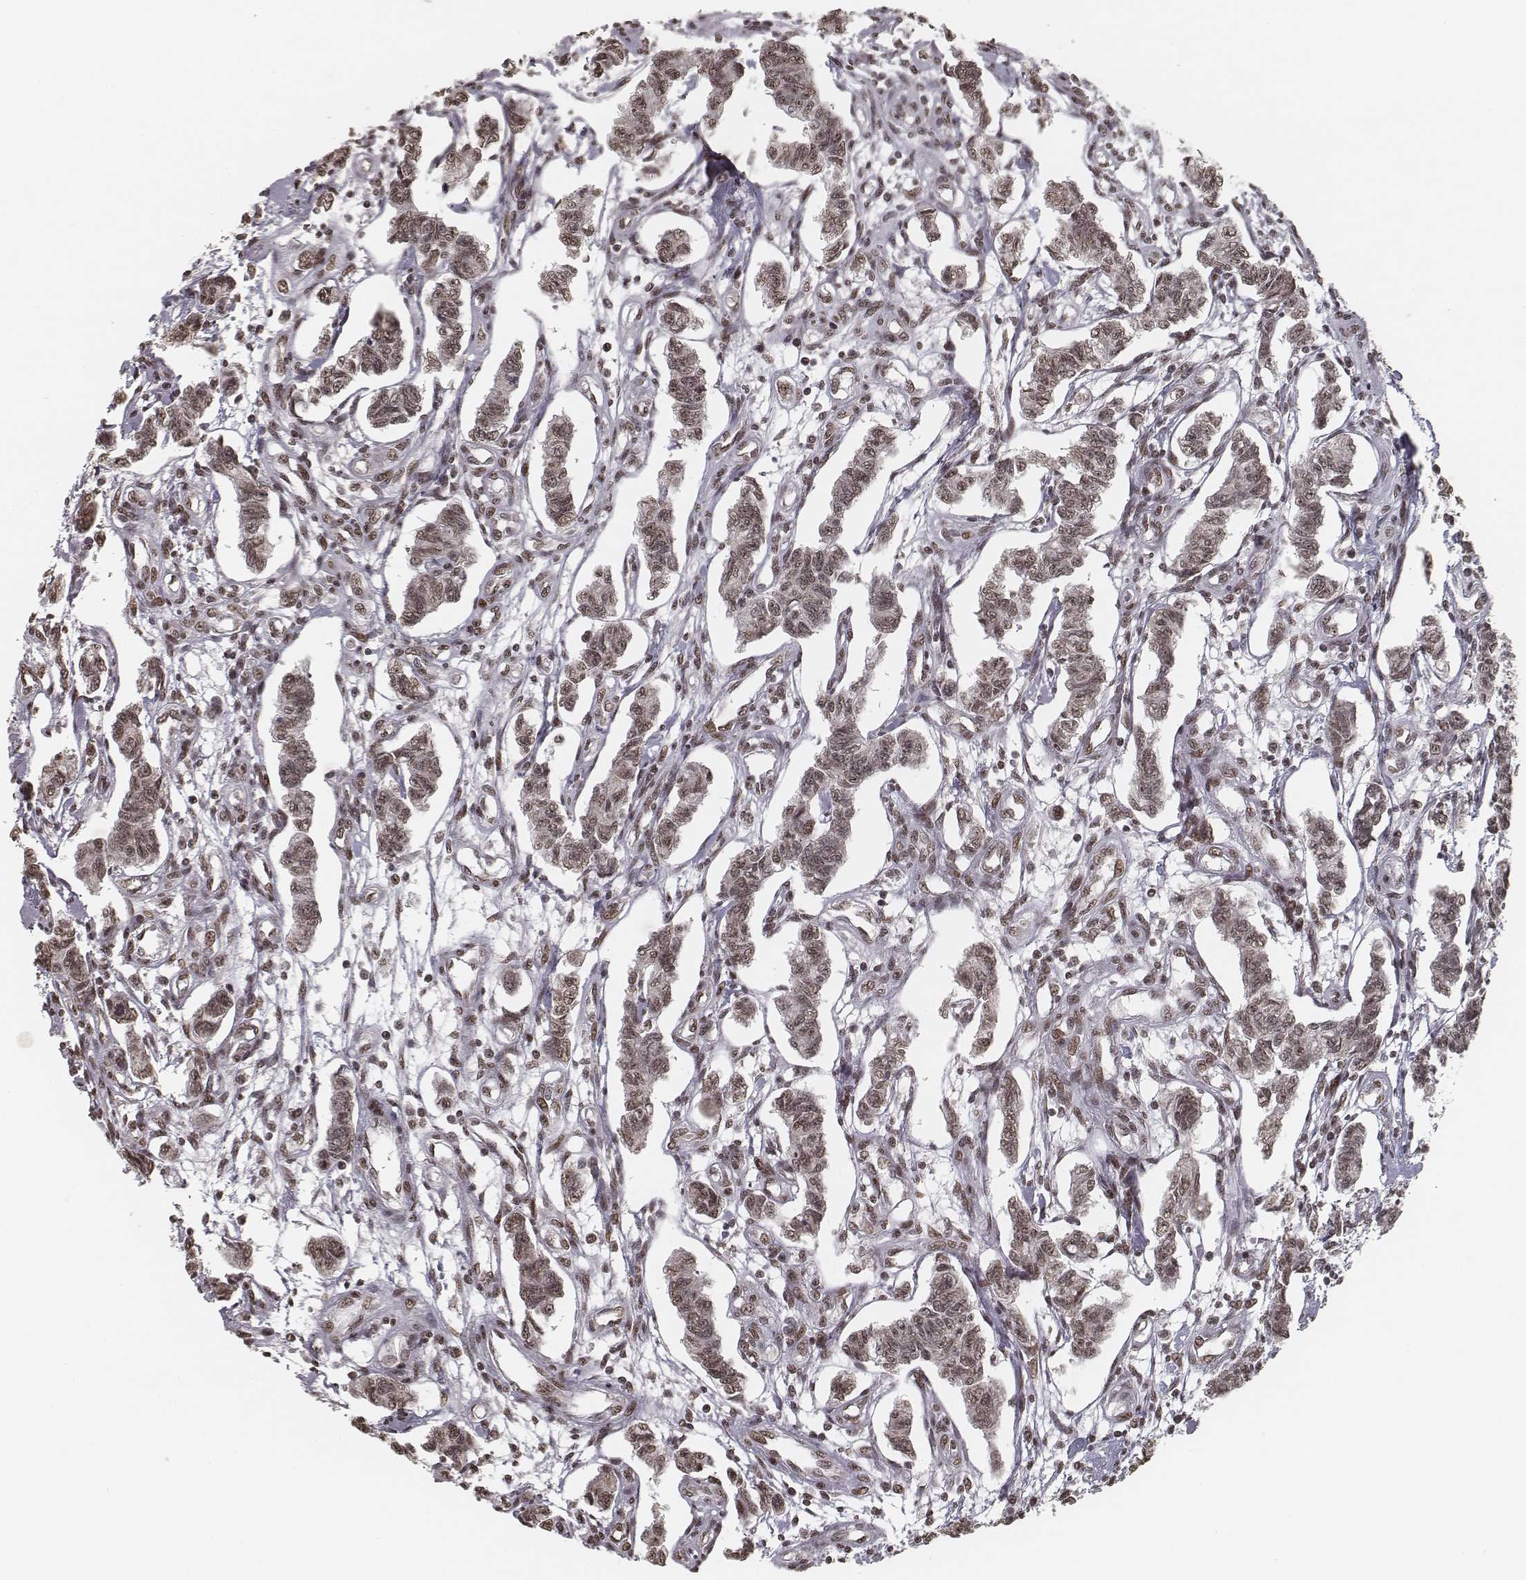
{"staining": {"intensity": "weak", "quantity": ">75%", "location": "nuclear"}, "tissue": "carcinoid", "cell_type": "Tumor cells", "image_type": "cancer", "snomed": [{"axis": "morphology", "description": "Carcinoid, malignant, NOS"}, {"axis": "topography", "description": "Kidney"}], "caption": "Immunohistochemical staining of malignant carcinoid demonstrates low levels of weak nuclear protein expression in about >75% of tumor cells.", "gene": "HMGA2", "patient": {"sex": "female", "age": 41}}